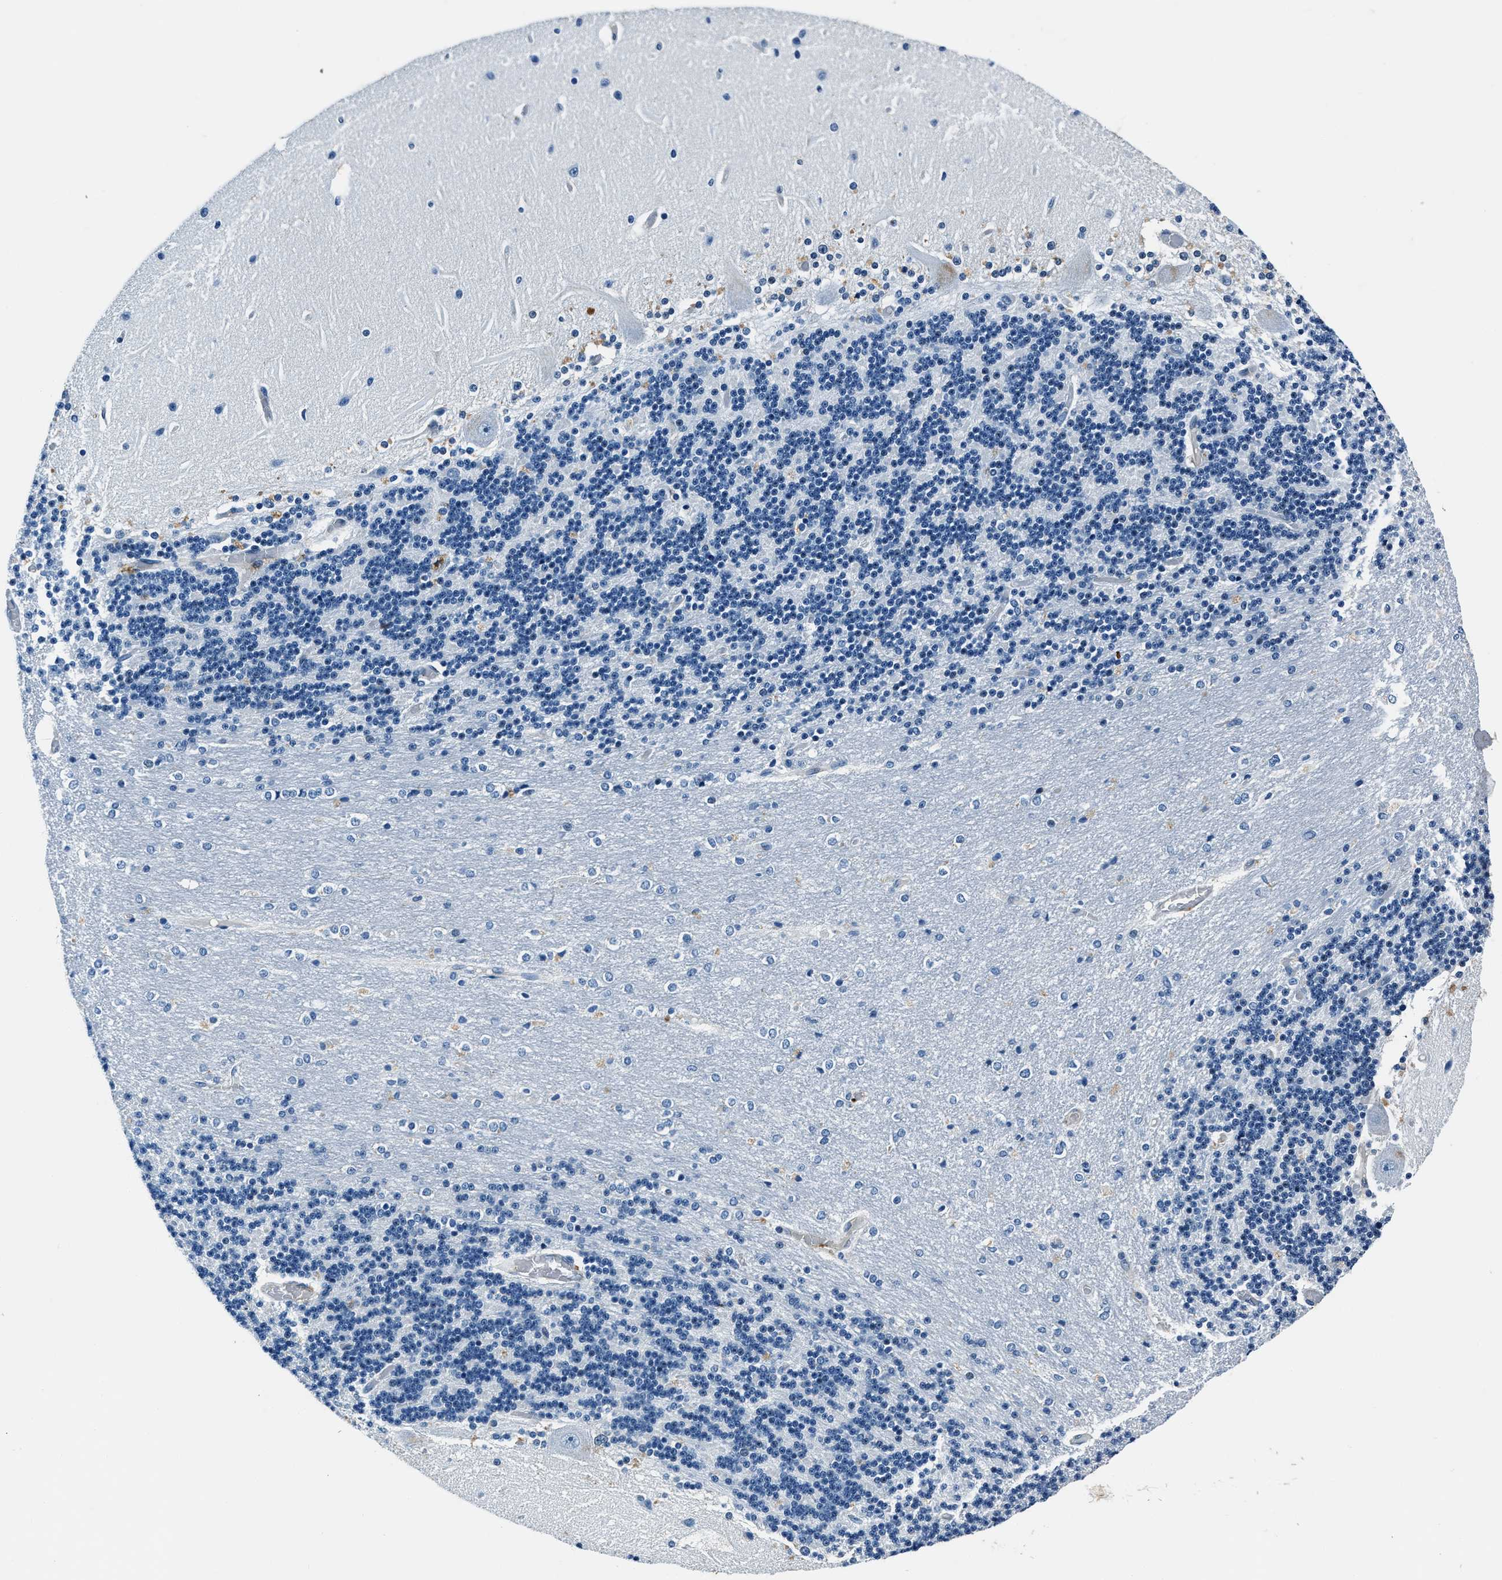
{"staining": {"intensity": "negative", "quantity": "none", "location": "none"}, "tissue": "cerebellum", "cell_type": "Cells in granular layer", "image_type": "normal", "snomed": [{"axis": "morphology", "description": "Normal tissue, NOS"}, {"axis": "topography", "description": "Cerebellum"}], "caption": "Photomicrograph shows no protein positivity in cells in granular layer of normal cerebellum. Brightfield microscopy of immunohistochemistry (IHC) stained with DAB (brown) and hematoxylin (blue), captured at high magnification.", "gene": "PTPDC1", "patient": {"sex": "female", "age": 54}}